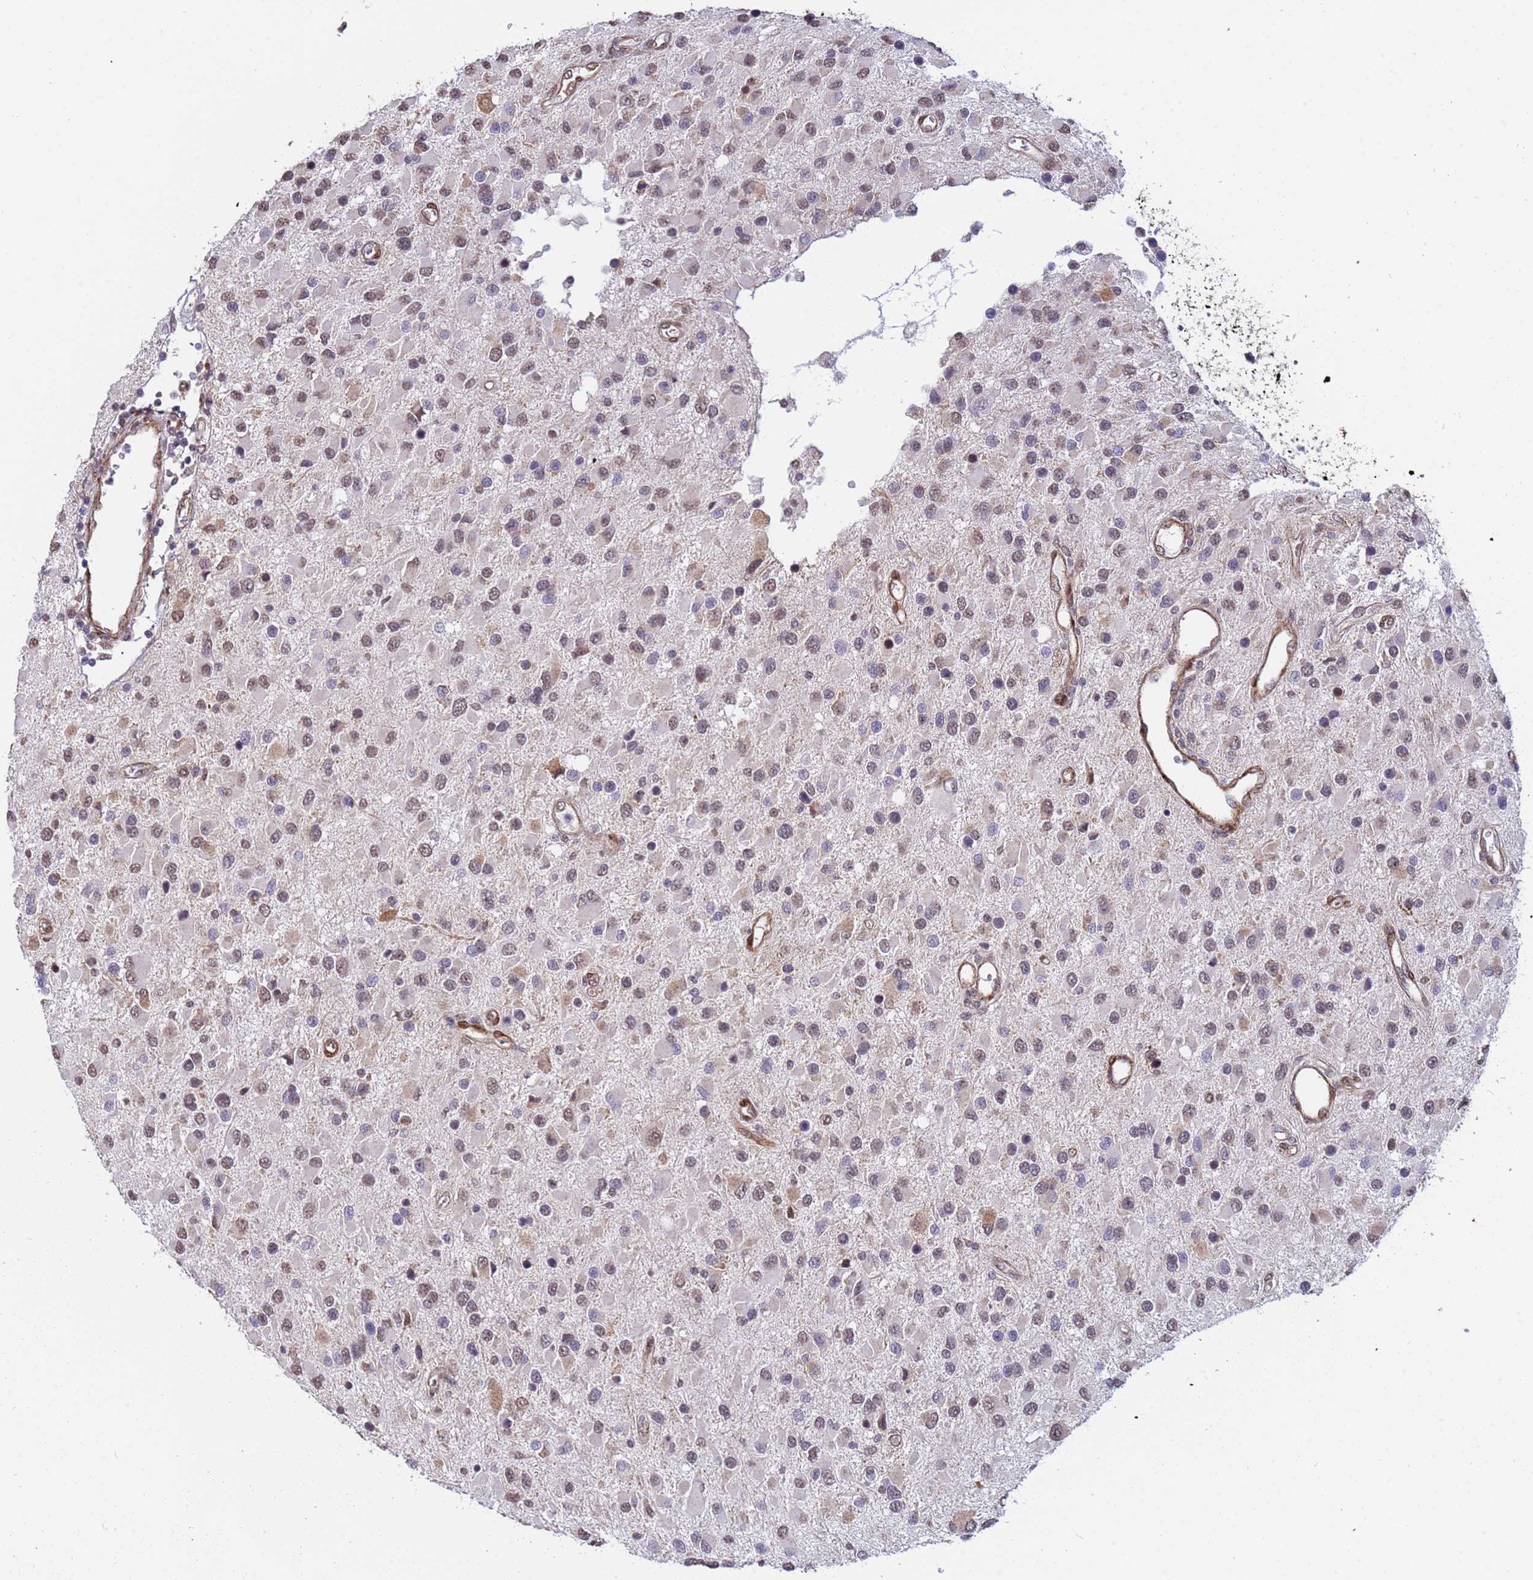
{"staining": {"intensity": "weak", "quantity": ">75%", "location": "nuclear"}, "tissue": "glioma", "cell_type": "Tumor cells", "image_type": "cancer", "snomed": [{"axis": "morphology", "description": "Glioma, malignant, High grade"}, {"axis": "topography", "description": "Brain"}], "caption": "The immunohistochemical stain highlights weak nuclear positivity in tumor cells of malignant high-grade glioma tissue.", "gene": "TRIP6", "patient": {"sex": "male", "age": 53}}